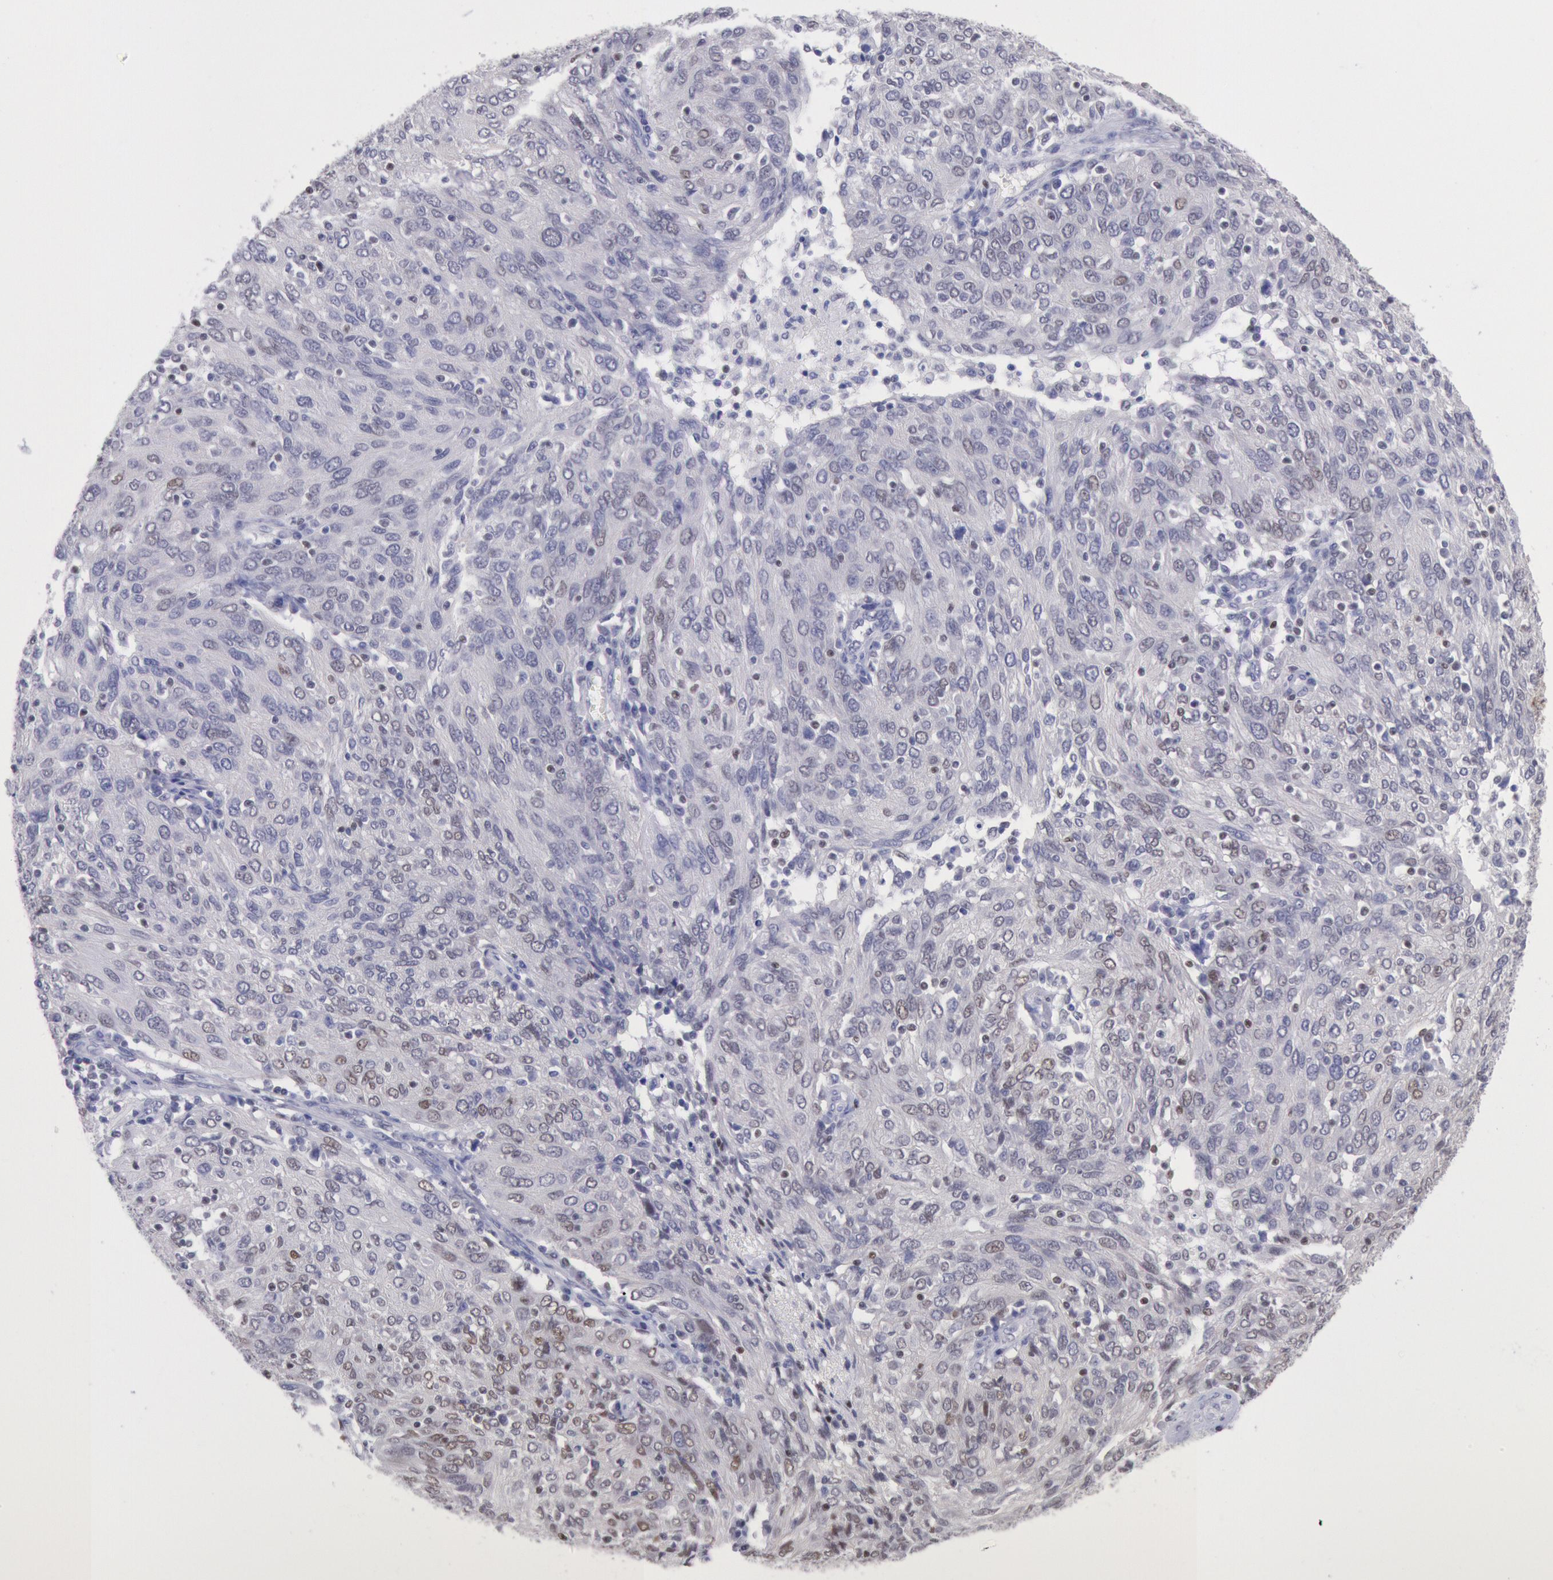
{"staining": {"intensity": "negative", "quantity": "none", "location": "none"}, "tissue": "ovarian cancer", "cell_type": "Tumor cells", "image_type": "cancer", "snomed": [{"axis": "morphology", "description": "Carcinoma, endometroid"}, {"axis": "topography", "description": "Ovary"}], "caption": "The image displays no significant expression in tumor cells of endometroid carcinoma (ovarian). Nuclei are stained in blue.", "gene": "RPS6KA5", "patient": {"sex": "female", "age": 50}}